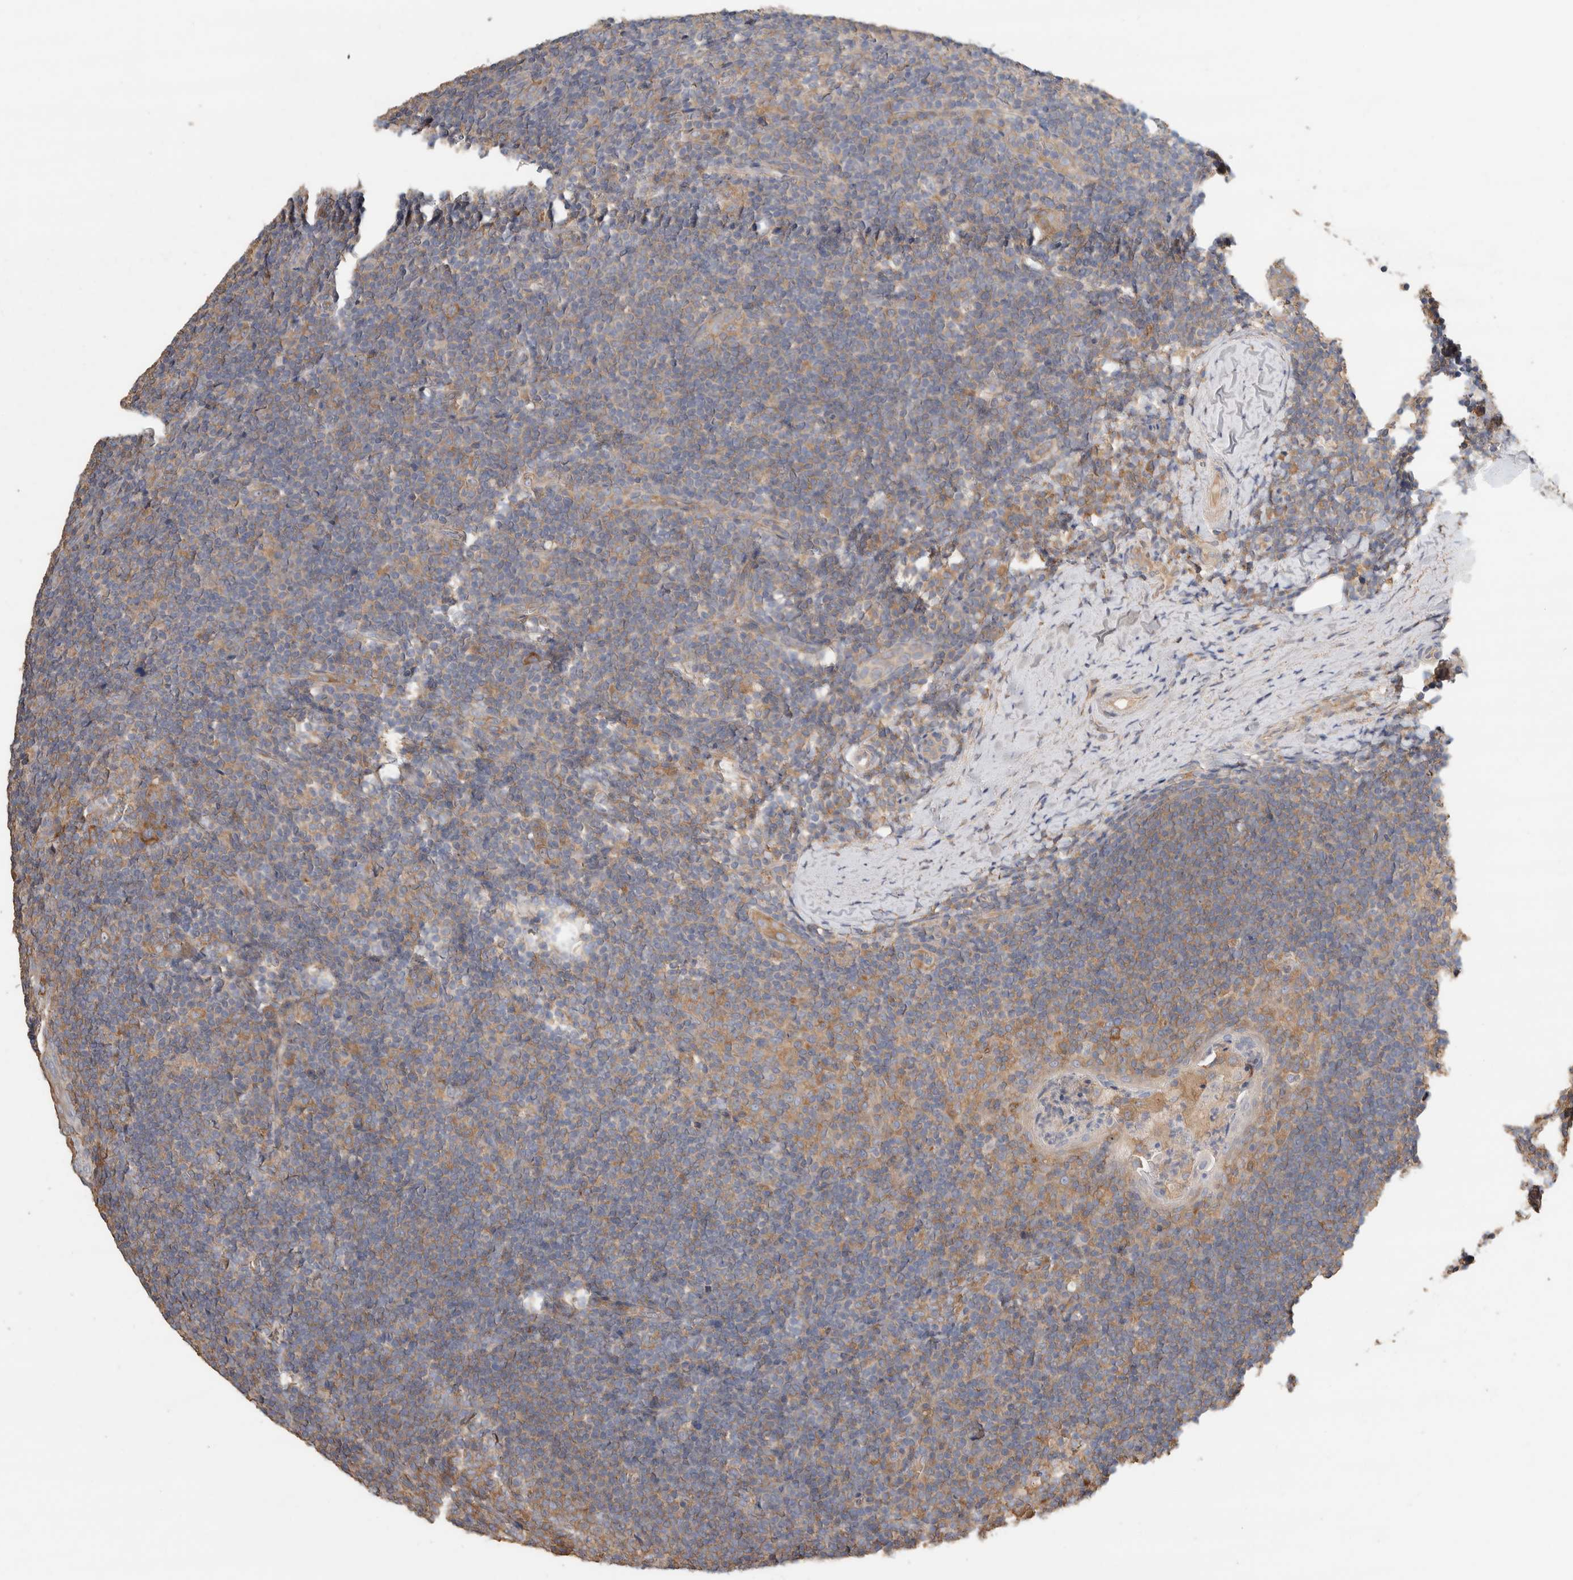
{"staining": {"intensity": "moderate", "quantity": ">75%", "location": "cytoplasmic/membranous"}, "tissue": "tonsil", "cell_type": "Germinal center cells", "image_type": "normal", "snomed": [{"axis": "morphology", "description": "Normal tissue, NOS"}, {"axis": "topography", "description": "Tonsil"}], "caption": "The immunohistochemical stain highlights moderate cytoplasmic/membranous expression in germinal center cells of benign tonsil.", "gene": "EIF4G3", "patient": {"sex": "male", "age": 37}}